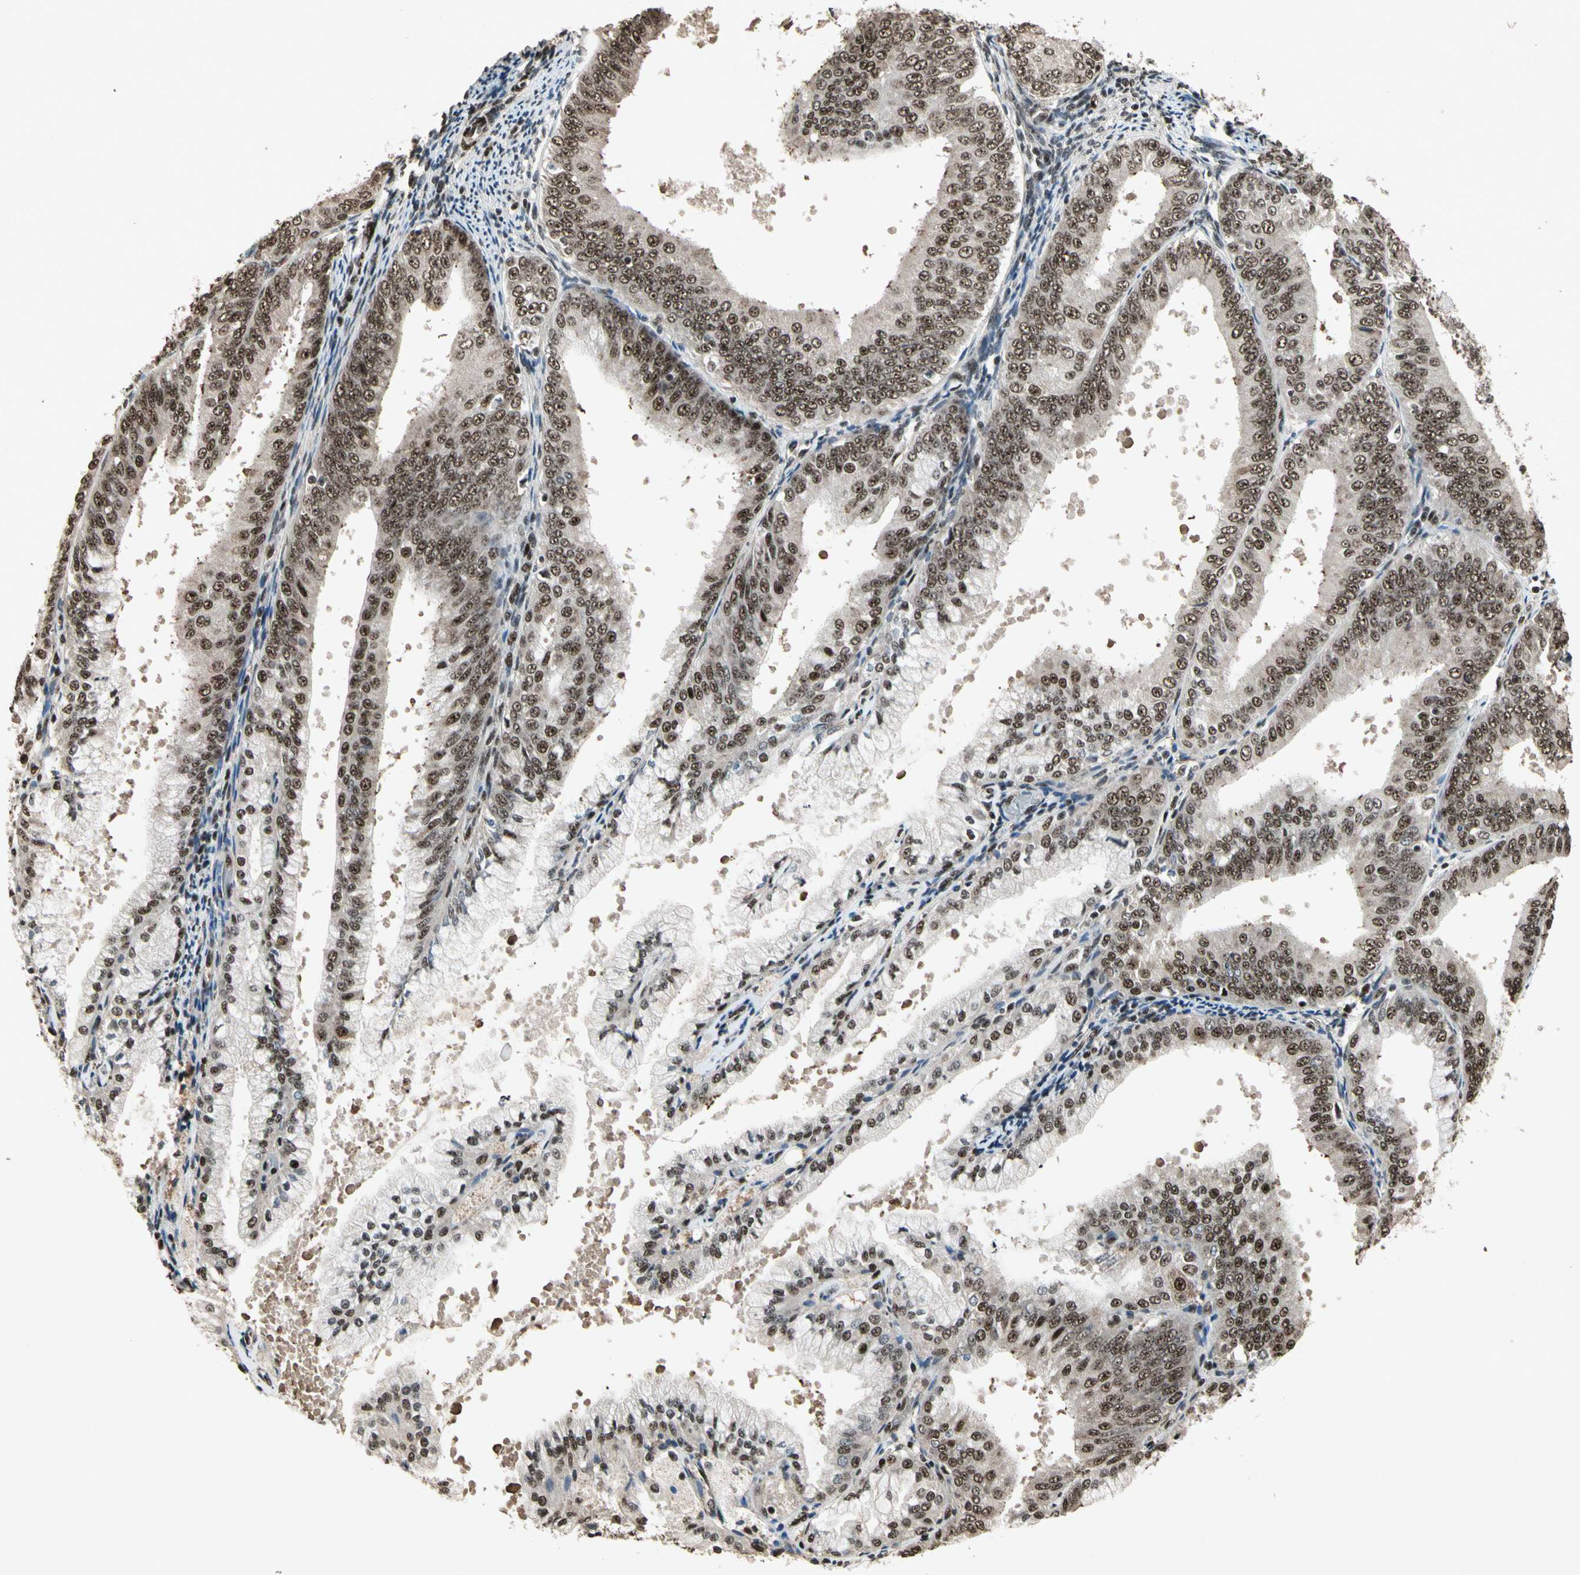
{"staining": {"intensity": "strong", "quantity": ">75%", "location": "nuclear"}, "tissue": "endometrial cancer", "cell_type": "Tumor cells", "image_type": "cancer", "snomed": [{"axis": "morphology", "description": "Adenocarcinoma, NOS"}, {"axis": "topography", "description": "Endometrium"}], "caption": "The micrograph demonstrates a brown stain indicating the presence of a protein in the nuclear of tumor cells in endometrial cancer.", "gene": "TBX2", "patient": {"sex": "female", "age": 63}}